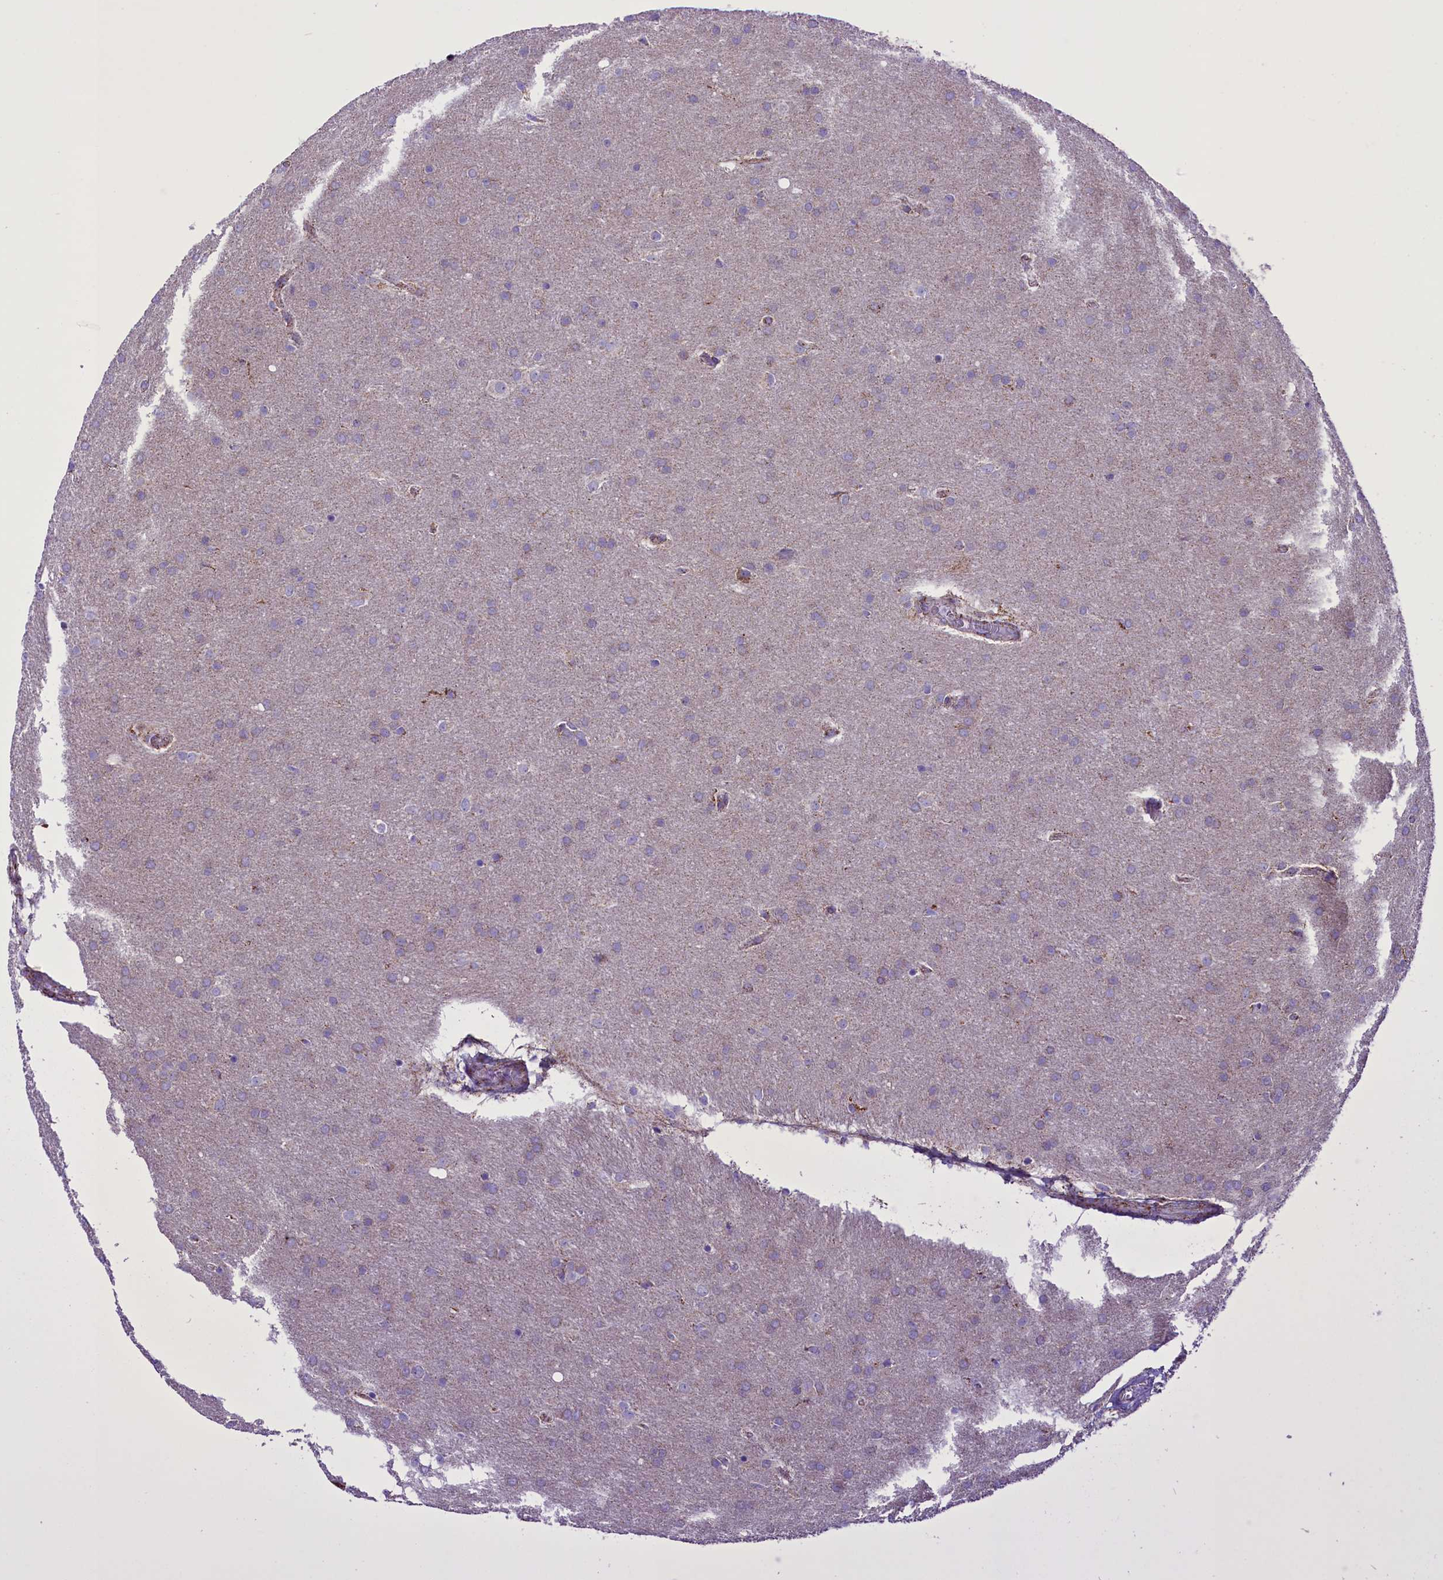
{"staining": {"intensity": "weak", "quantity": "<25%", "location": "cytoplasmic/membranous"}, "tissue": "glioma", "cell_type": "Tumor cells", "image_type": "cancer", "snomed": [{"axis": "morphology", "description": "Glioma, malignant, Low grade"}, {"axis": "topography", "description": "Brain"}], "caption": "This is a histopathology image of immunohistochemistry staining of glioma, which shows no staining in tumor cells.", "gene": "ICA1L", "patient": {"sex": "female", "age": 32}}